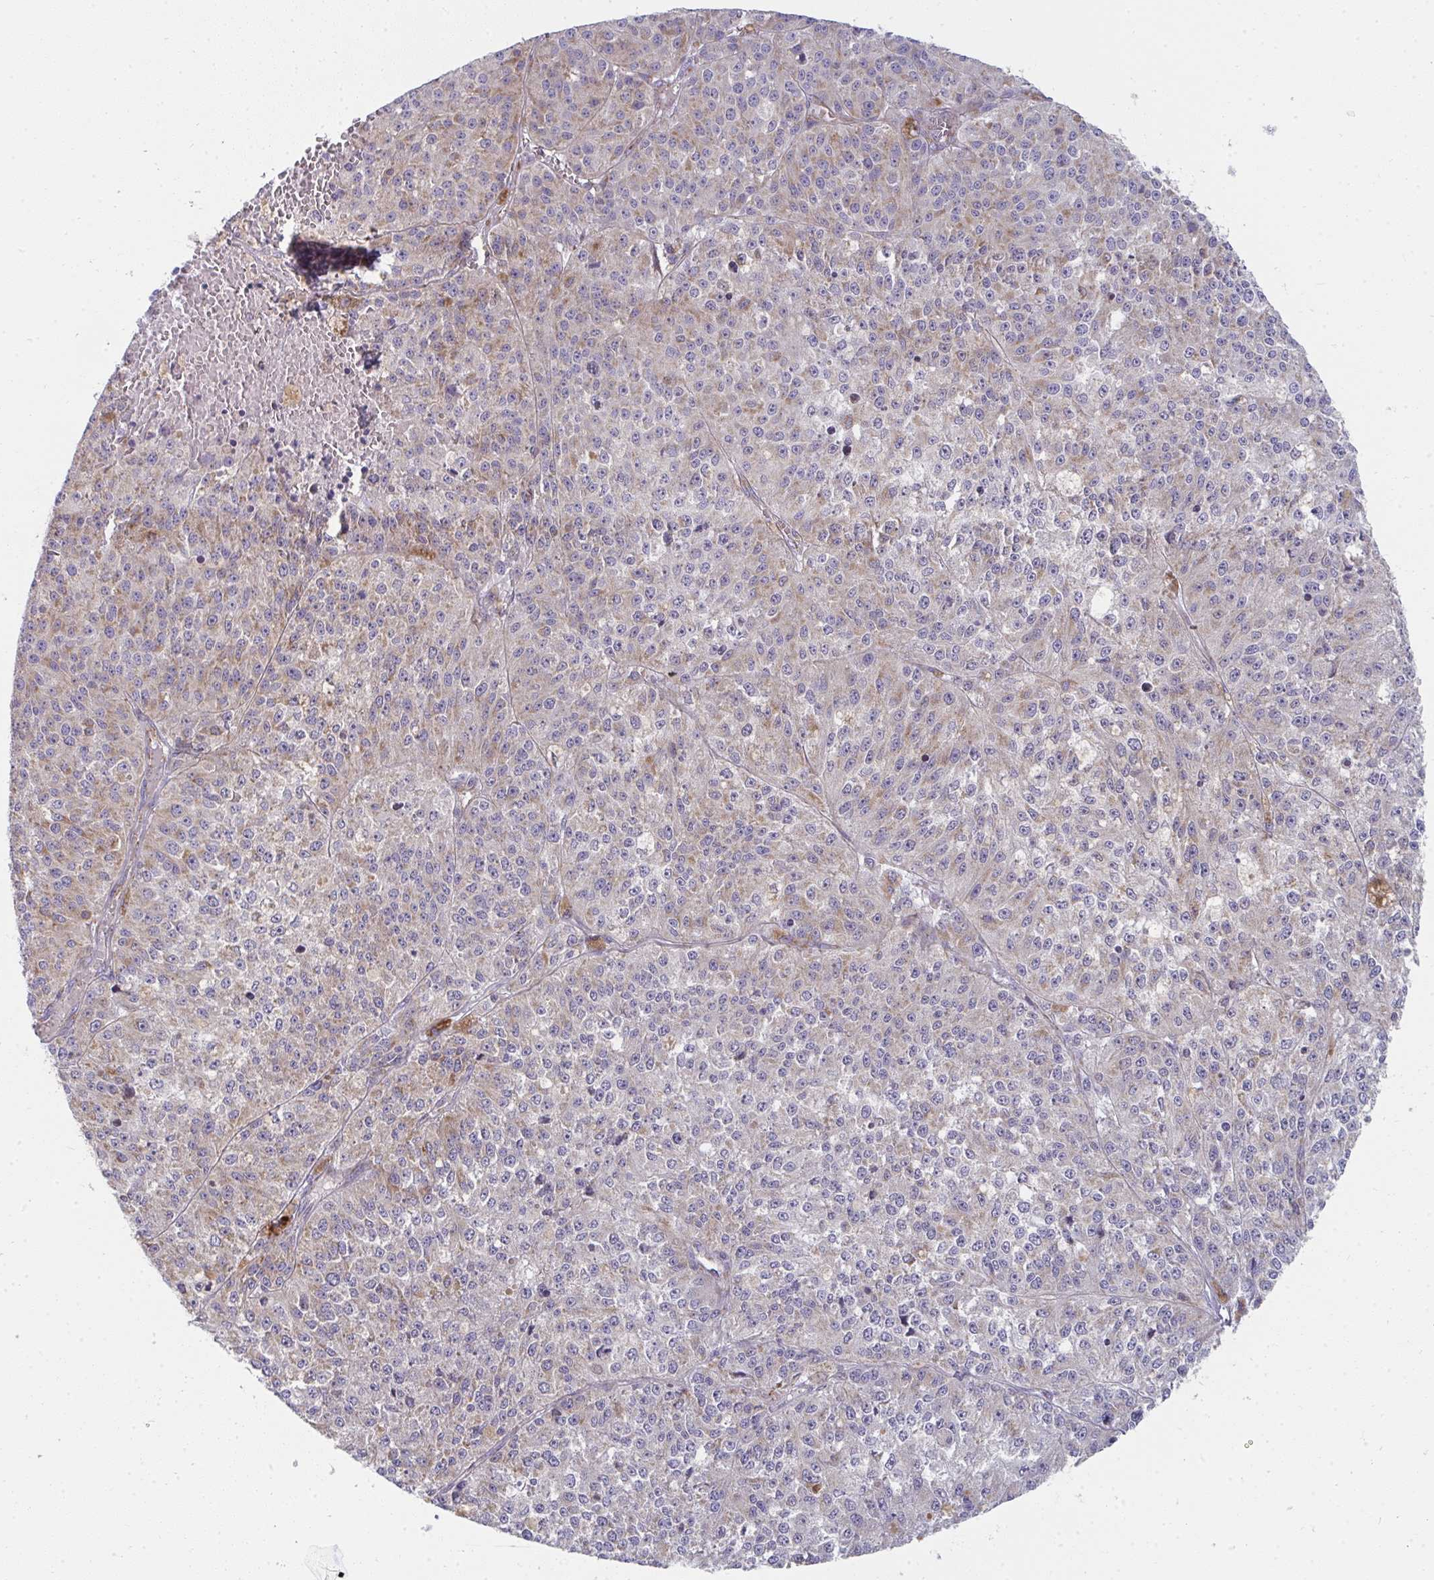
{"staining": {"intensity": "weak", "quantity": "<25%", "location": "cytoplasmic/membranous"}, "tissue": "melanoma", "cell_type": "Tumor cells", "image_type": "cancer", "snomed": [{"axis": "morphology", "description": "Malignant melanoma, Metastatic site"}, {"axis": "topography", "description": "Lymph node"}], "caption": "Tumor cells are negative for brown protein staining in malignant melanoma (metastatic site).", "gene": "FAHD1", "patient": {"sex": "female", "age": 64}}